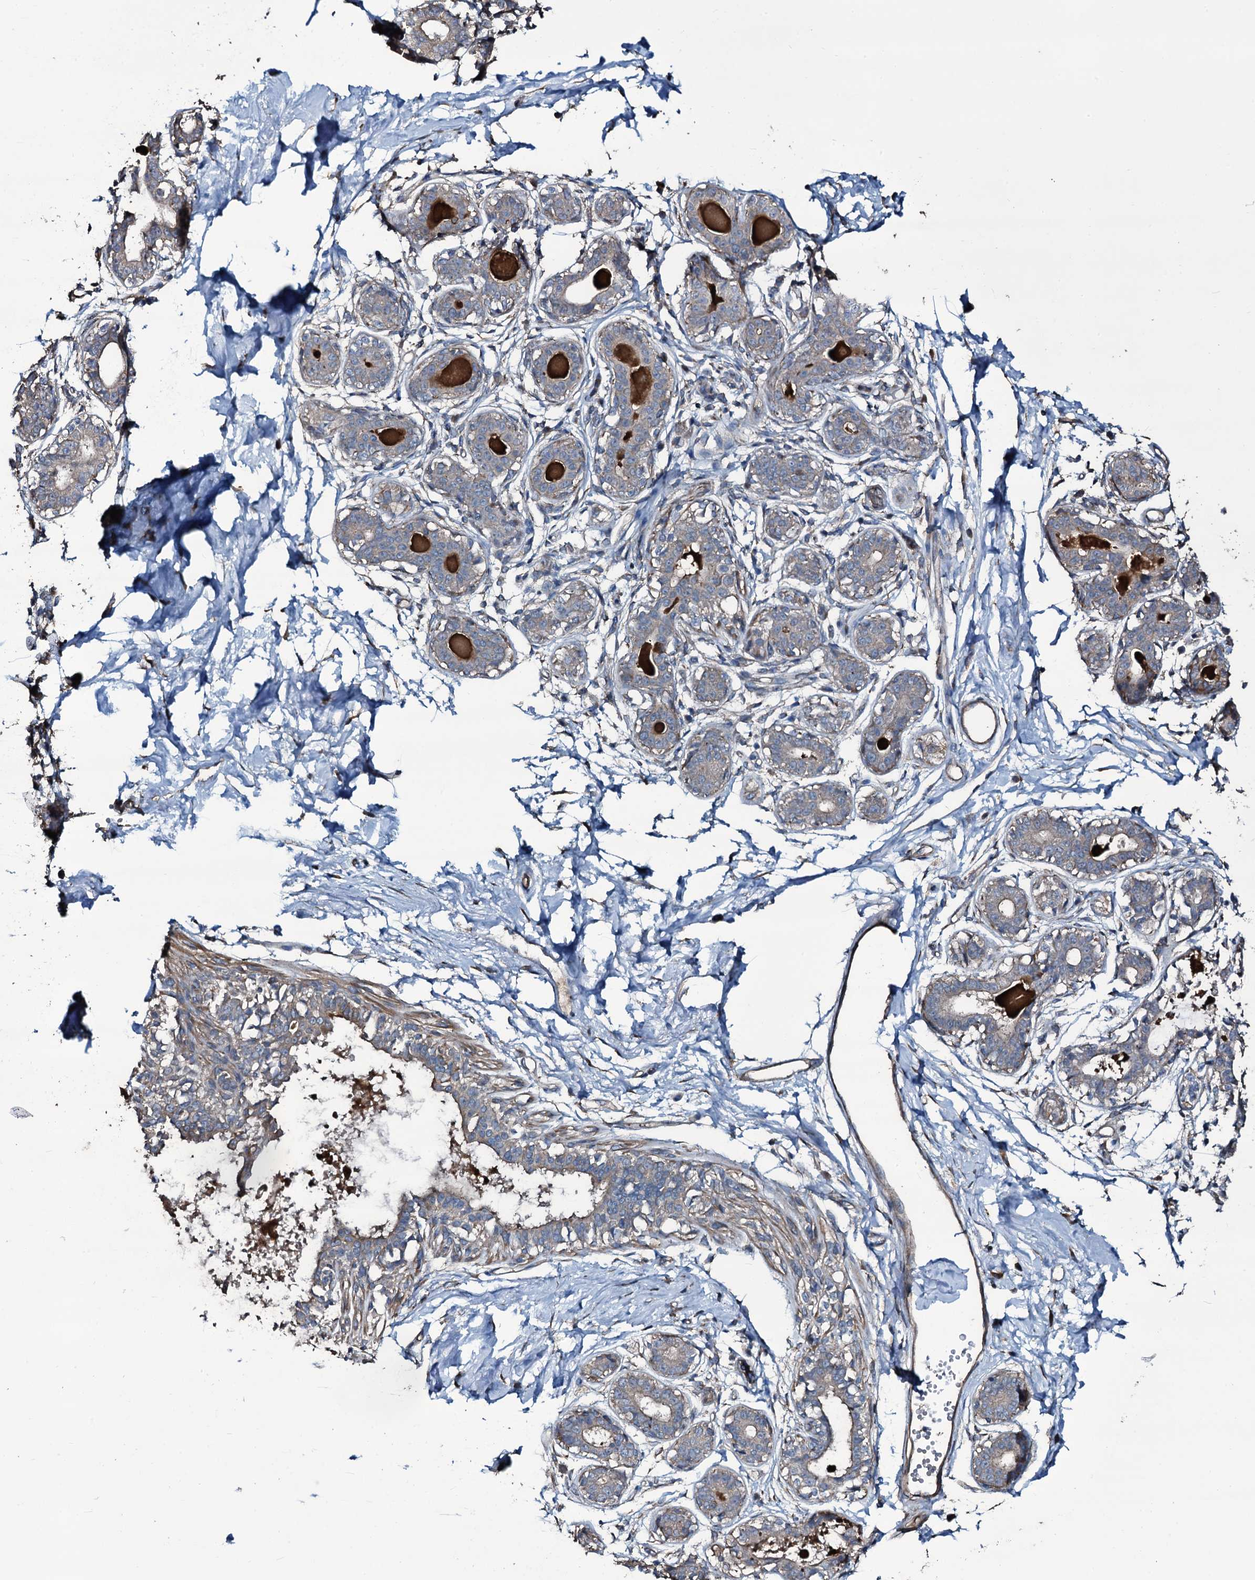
{"staining": {"intensity": "moderate", "quantity": "<25%", "location": "cytoplasmic/membranous"}, "tissue": "breast", "cell_type": "Adipocytes", "image_type": "normal", "snomed": [{"axis": "morphology", "description": "Normal tissue, NOS"}, {"axis": "topography", "description": "Breast"}], "caption": "Breast stained with DAB (3,3'-diaminobenzidine) immunohistochemistry demonstrates low levels of moderate cytoplasmic/membranous expression in about <25% of adipocytes.", "gene": "WIPF3", "patient": {"sex": "female", "age": 45}}